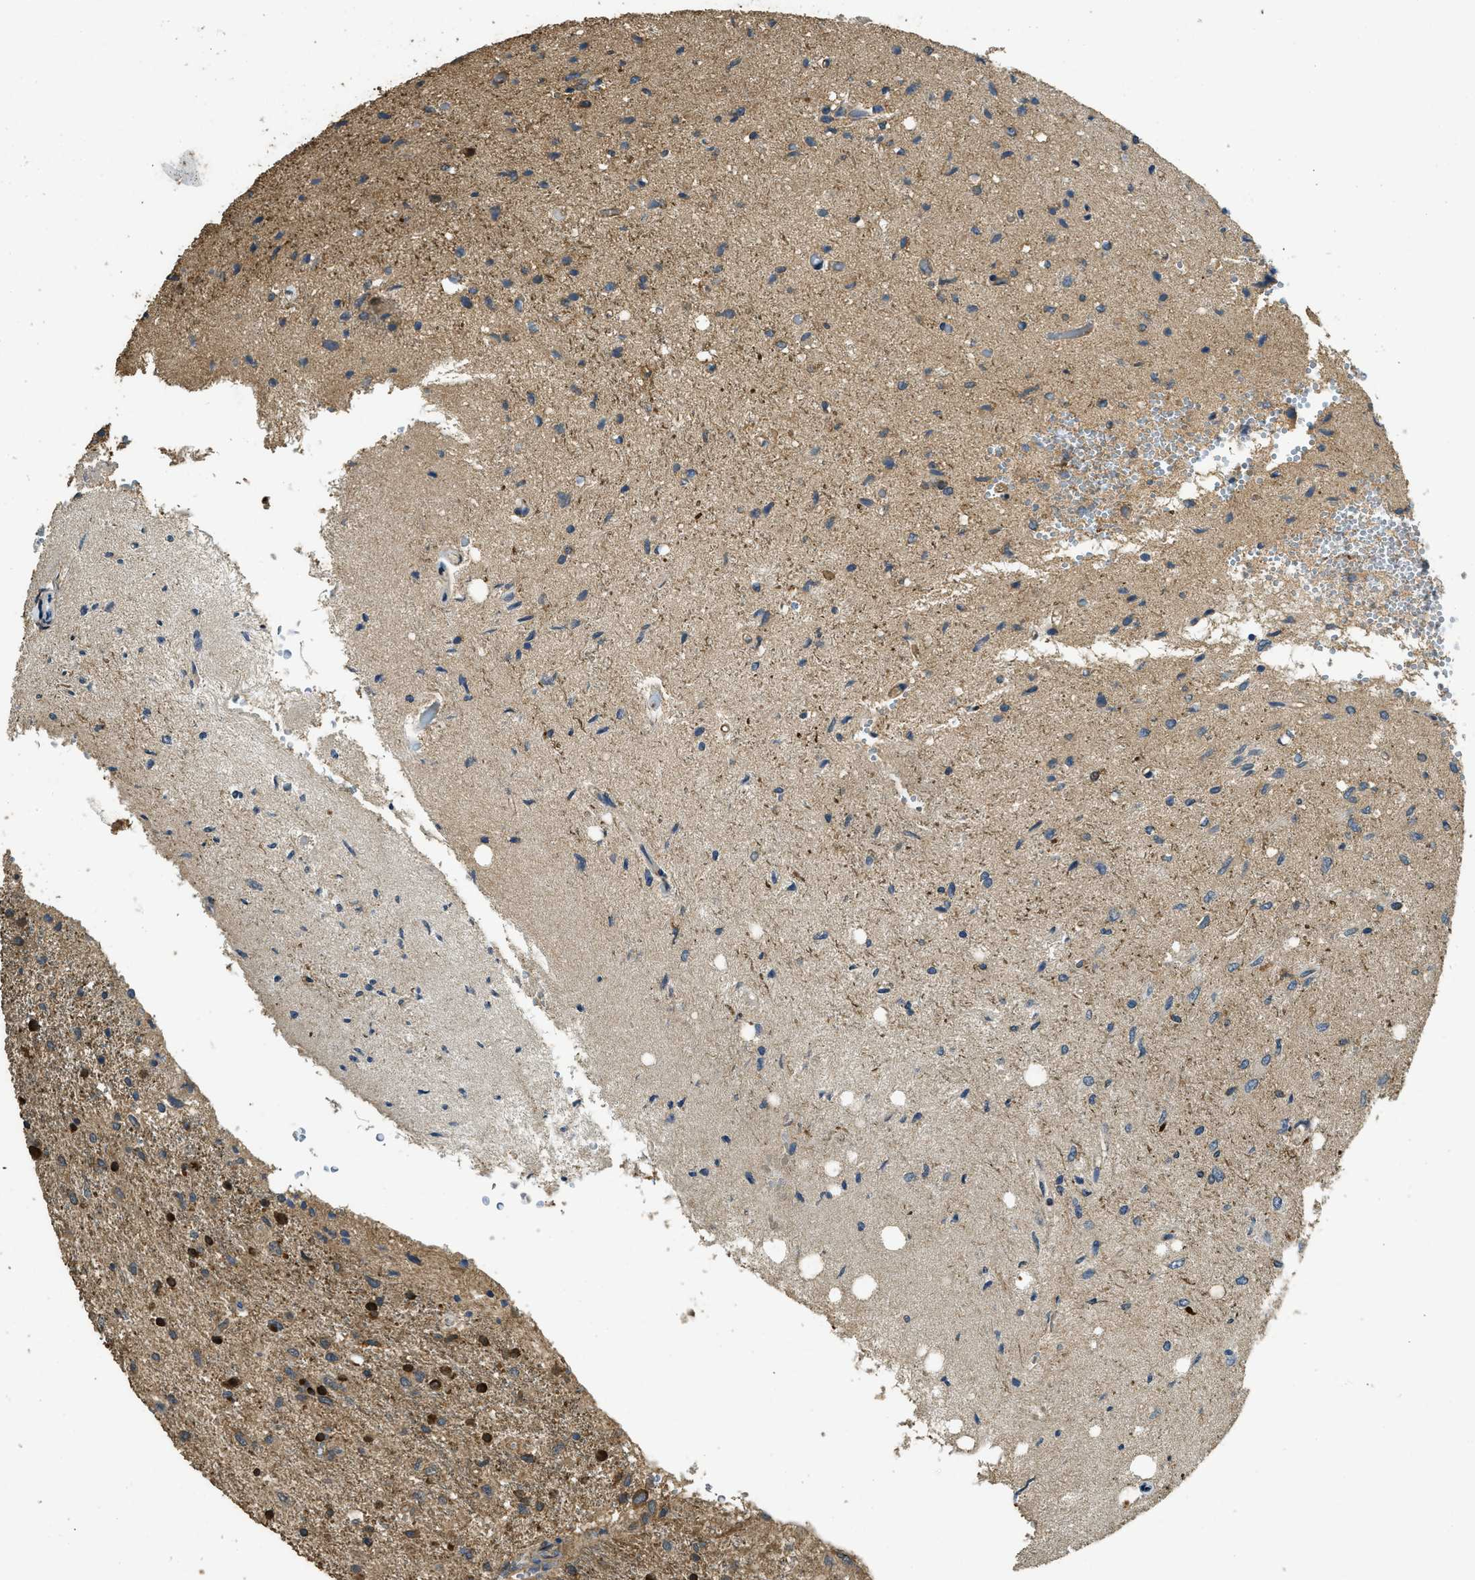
{"staining": {"intensity": "strong", "quantity": "25%-75%", "location": "cytoplasmic/membranous,nuclear"}, "tissue": "glioma", "cell_type": "Tumor cells", "image_type": "cancer", "snomed": [{"axis": "morphology", "description": "Glioma, malignant, Low grade"}, {"axis": "topography", "description": "Brain"}], "caption": "Malignant glioma (low-grade) was stained to show a protein in brown. There is high levels of strong cytoplasmic/membranous and nuclear expression in approximately 25%-75% of tumor cells. The protein of interest is stained brown, and the nuclei are stained in blue (DAB (3,3'-diaminobenzidine) IHC with brightfield microscopy, high magnification).", "gene": "CD276", "patient": {"sex": "male", "age": 77}}